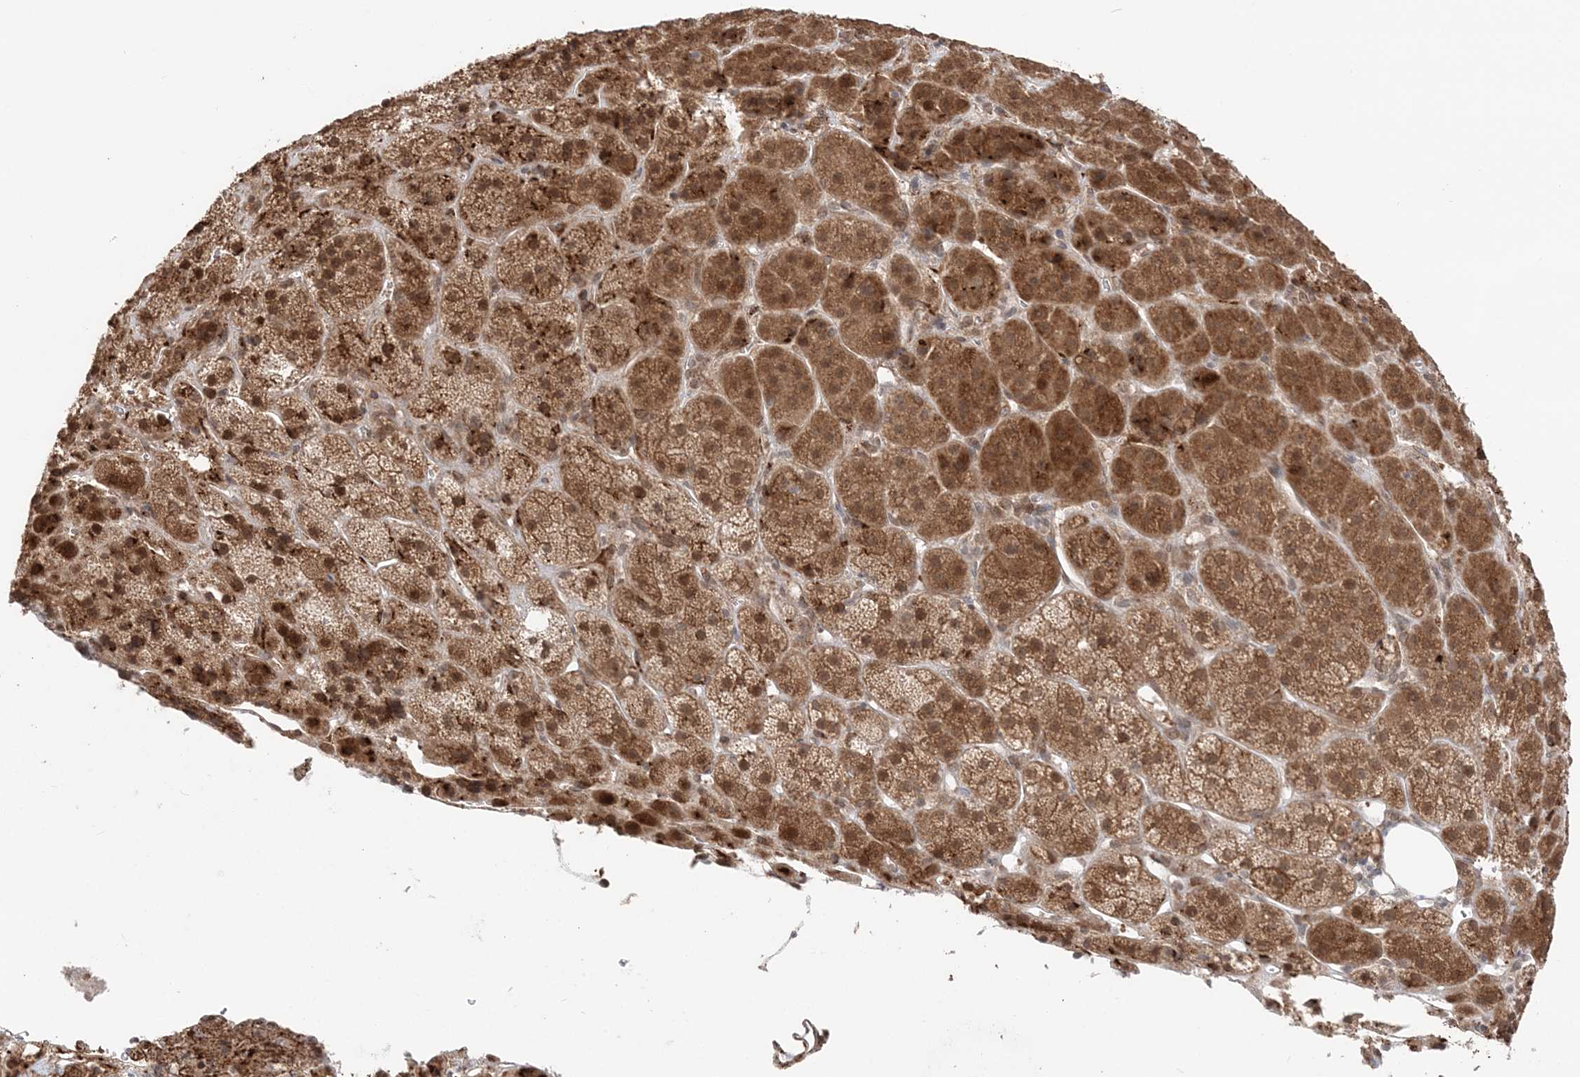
{"staining": {"intensity": "strong", "quantity": ">75%", "location": "cytoplasmic/membranous"}, "tissue": "adrenal gland", "cell_type": "Glandular cells", "image_type": "normal", "snomed": [{"axis": "morphology", "description": "Normal tissue, NOS"}, {"axis": "topography", "description": "Adrenal gland"}], "caption": "Immunohistochemistry histopathology image of benign adrenal gland: human adrenal gland stained using immunohistochemistry (IHC) displays high levels of strong protein expression localized specifically in the cytoplasmic/membranous of glandular cells, appearing as a cytoplasmic/membranous brown color.", "gene": "TMED10", "patient": {"sex": "female", "age": 57}}